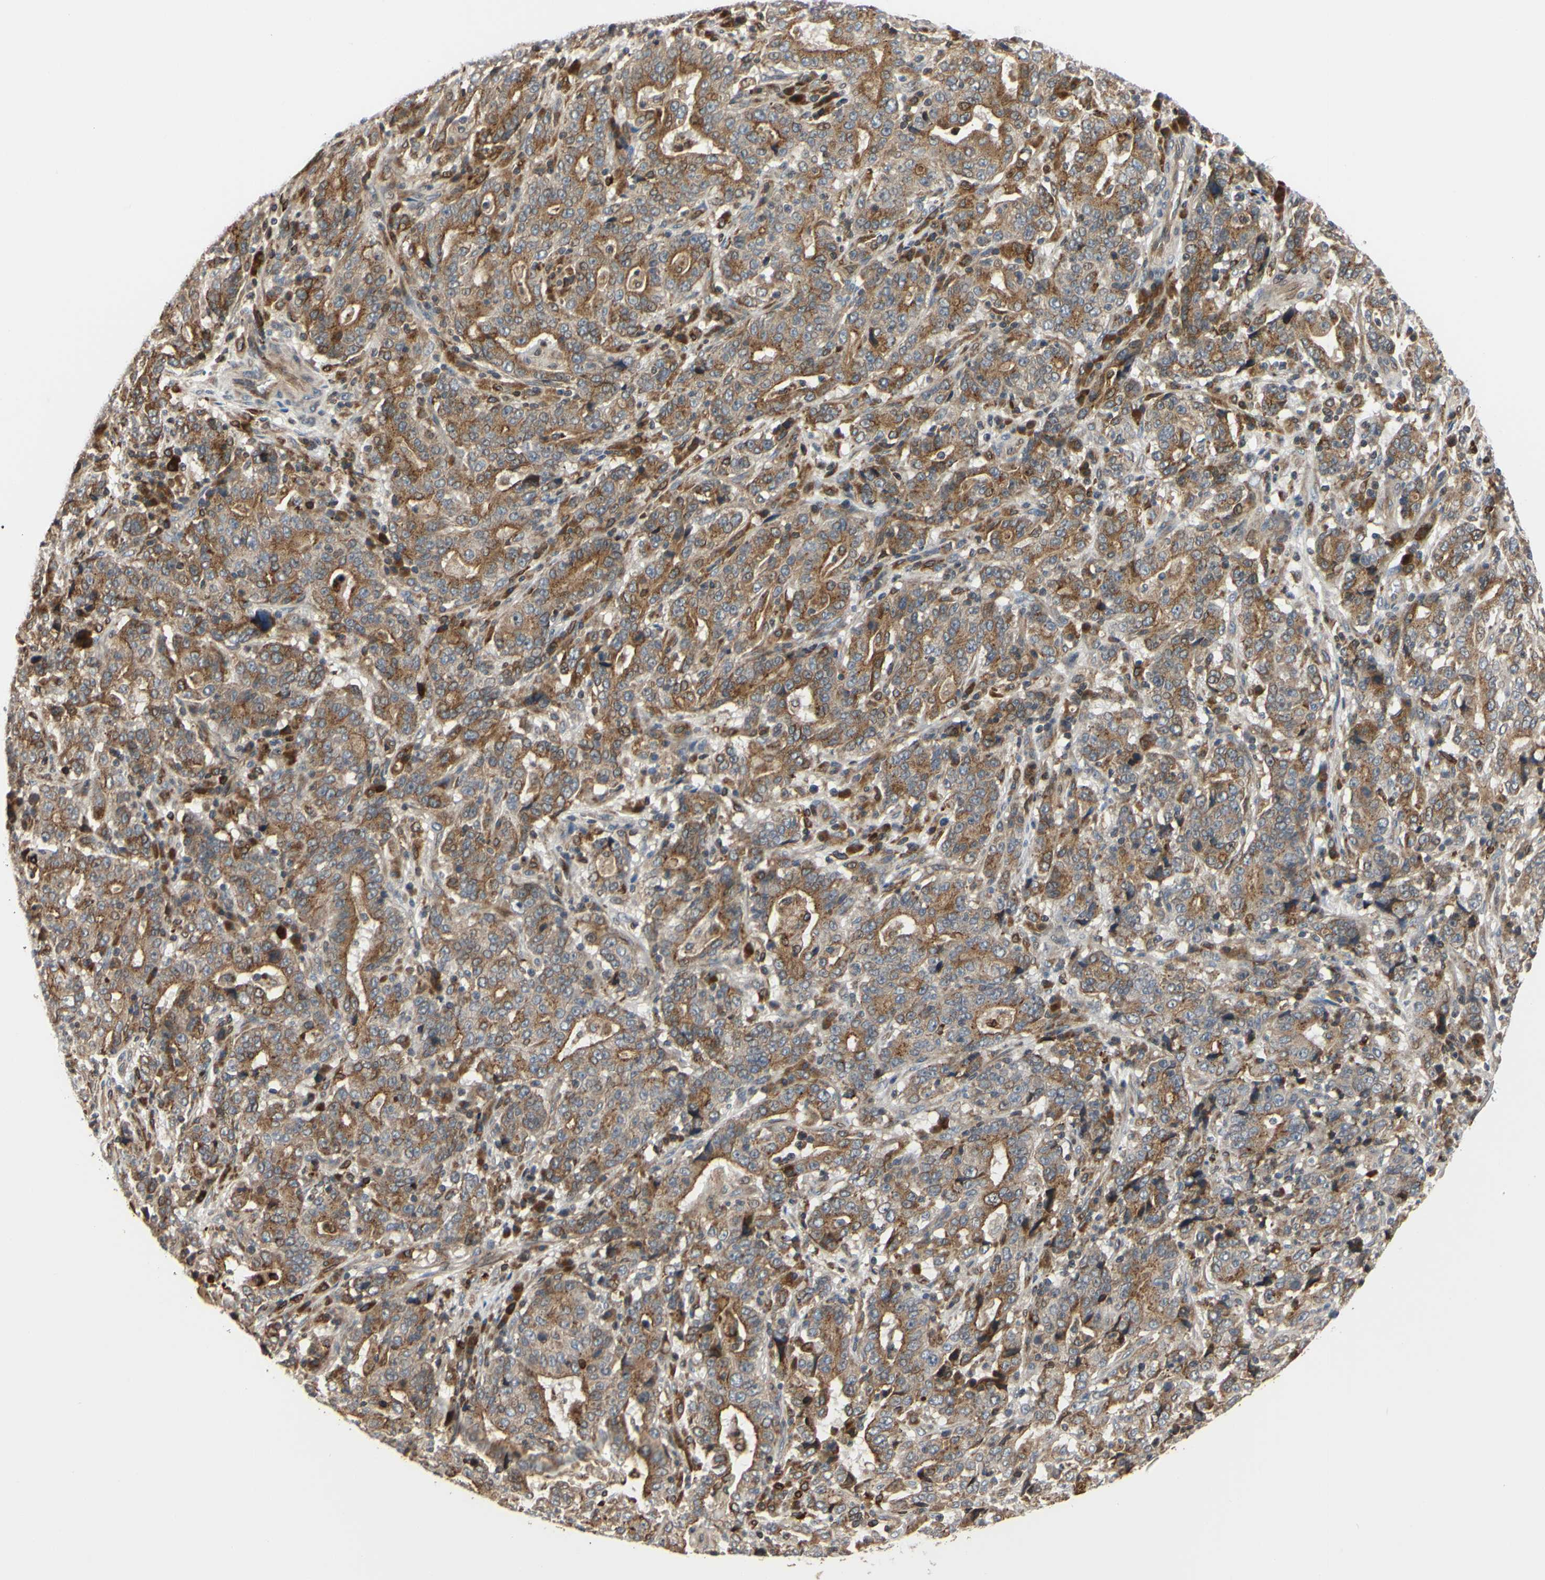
{"staining": {"intensity": "moderate", "quantity": "25%-75%", "location": "cytoplasmic/membranous"}, "tissue": "stomach cancer", "cell_type": "Tumor cells", "image_type": "cancer", "snomed": [{"axis": "morphology", "description": "Normal tissue, NOS"}, {"axis": "morphology", "description": "Adenocarcinoma, NOS"}, {"axis": "topography", "description": "Stomach, upper"}, {"axis": "topography", "description": "Stomach"}], "caption": "The photomicrograph demonstrates staining of stomach adenocarcinoma, revealing moderate cytoplasmic/membranous protein positivity (brown color) within tumor cells.", "gene": "PLXNA2", "patient": {"sex": "male", "age": 59}}